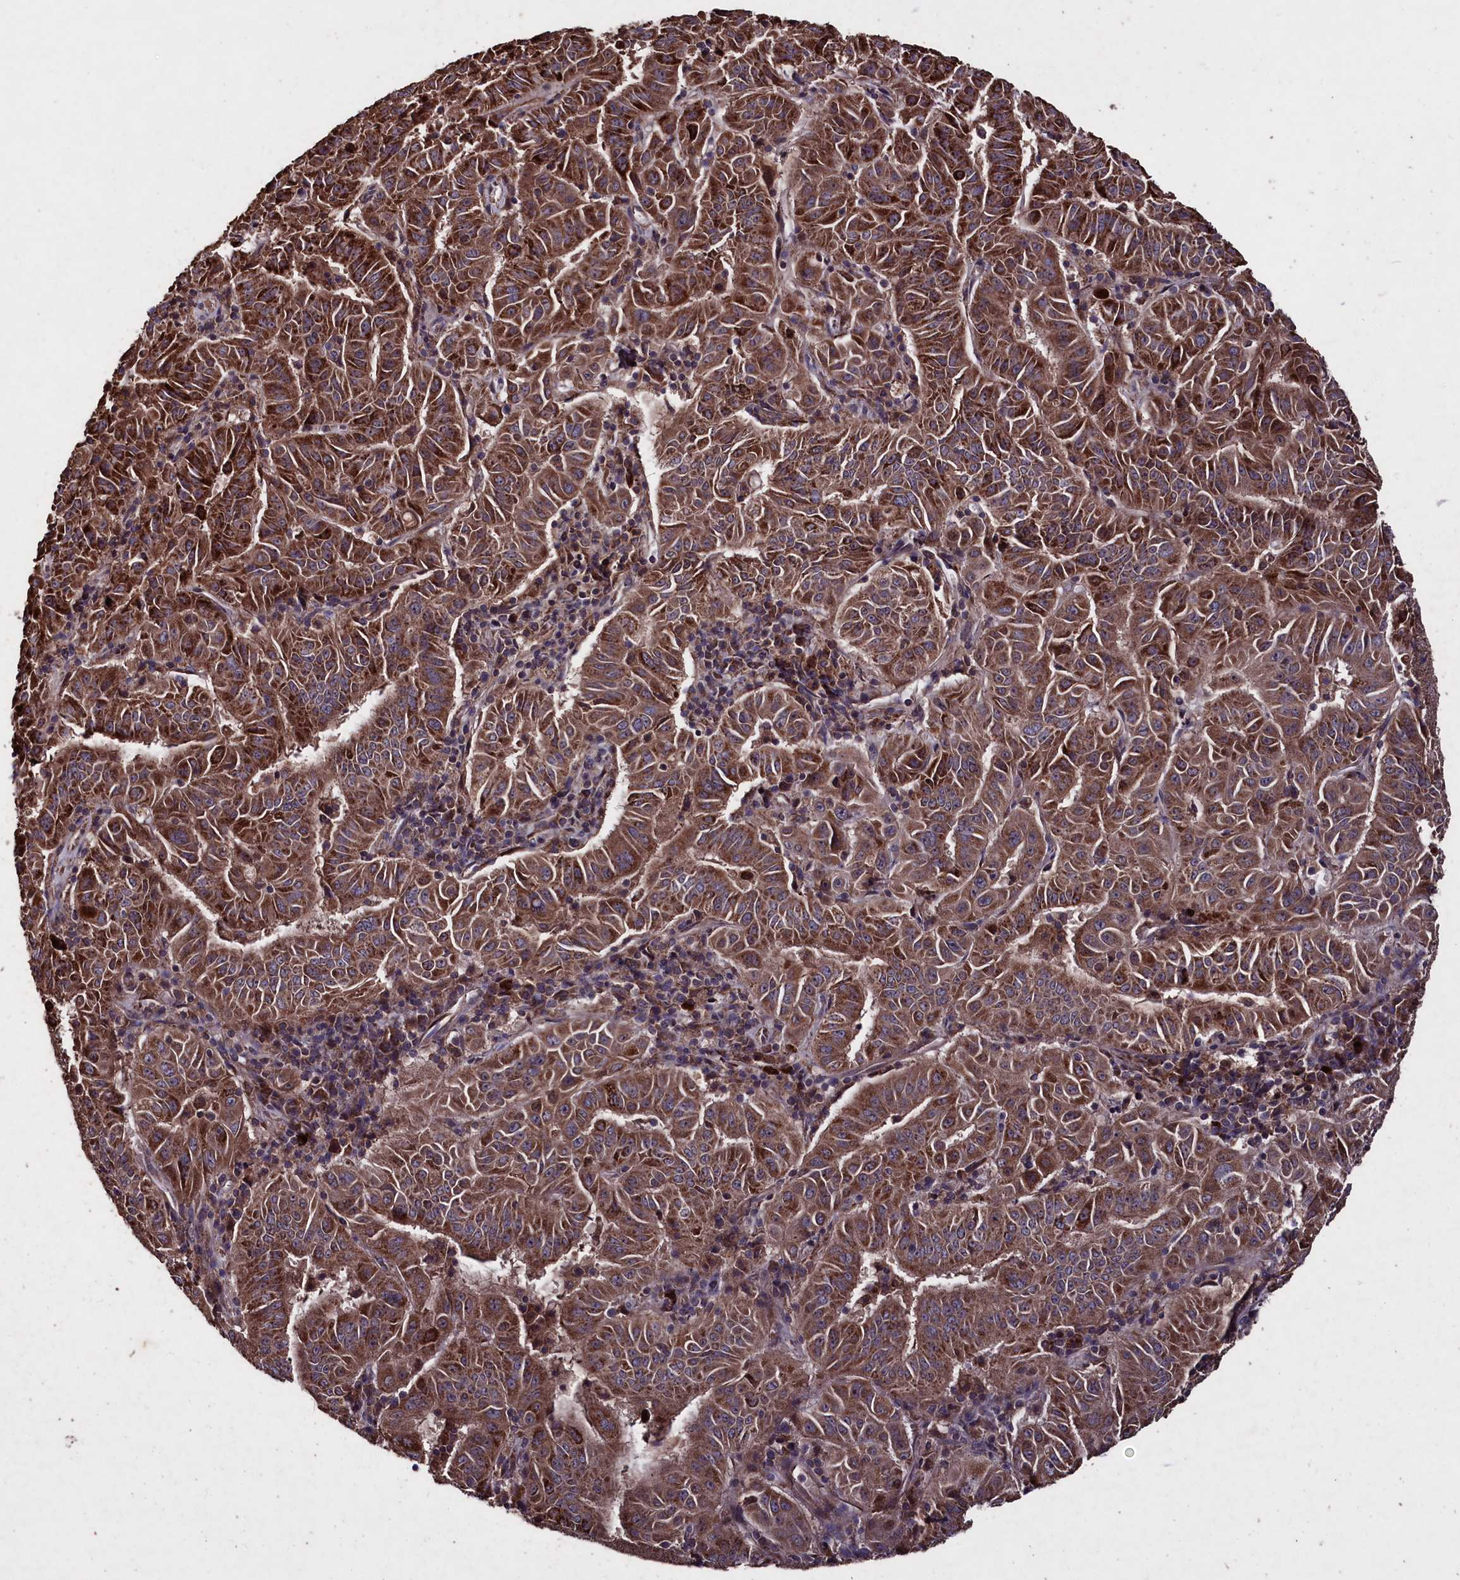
{"staining": {"intensity": "moderate", "quantity": ">75%", "location": "cytoplasmic/membranous"}, "tissue": "pancreatic cancer", "cell_type": "Tumor cells", "image_type": "cancer", "snomed": [{"axis": "morphology", "description": "Adenocarcinoma, NOS"}, {"axis": "topography", "description": "Pancreas"}], "caption": "High-power microscopy captured an IHC micrograph of pancreatic adenocarcinoma, revealing moderate cytoplasmic/membranous expression in about >75% of tumor cells. The protein is shown in brown color, while the nuclei are stained blue.", "gene": "MYO1H", "patient": {"sex": "male", "age": 63}}